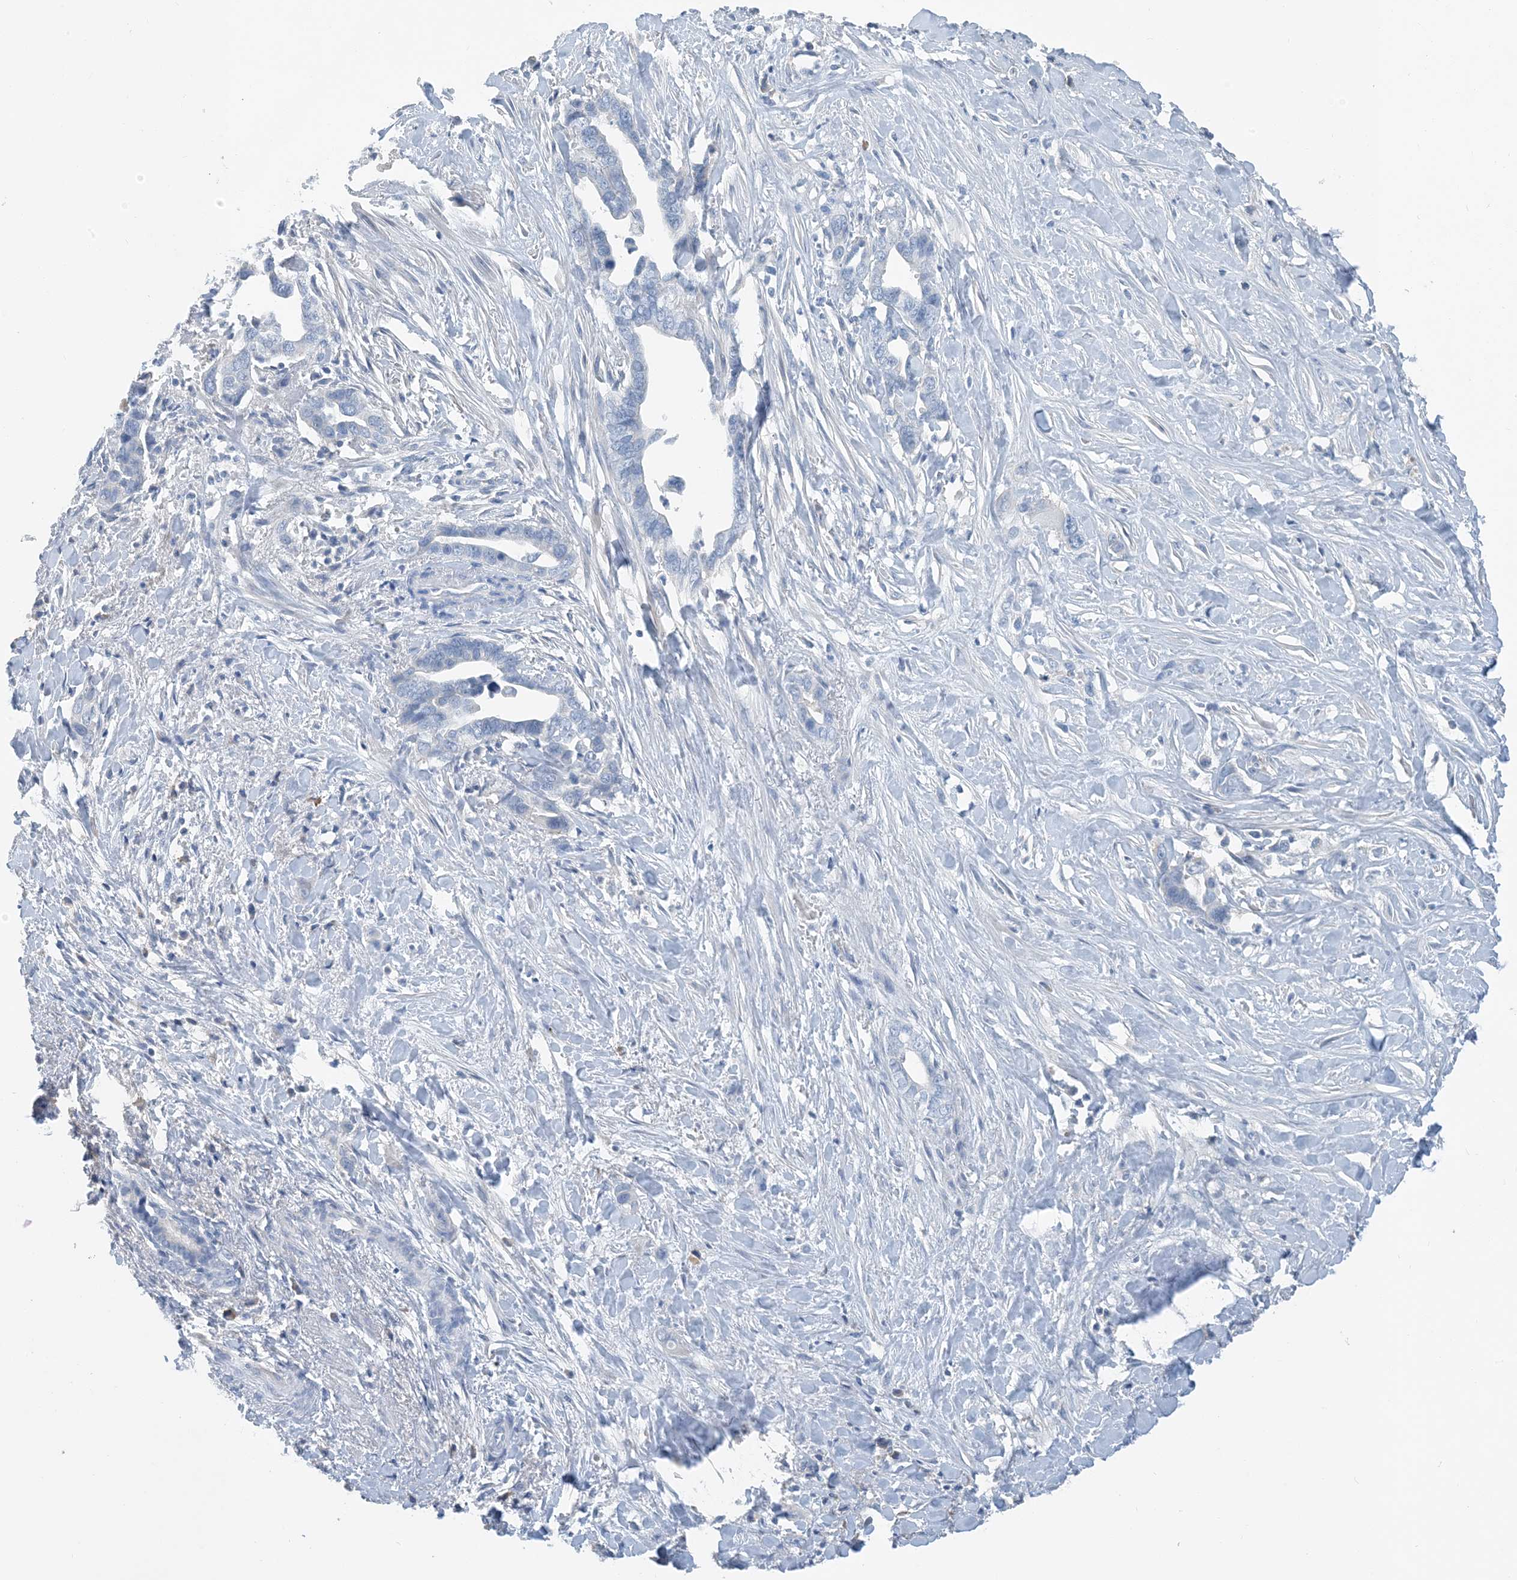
{"staining": {"intensity": "negative", "quantity": "none", "location": "none"}, "tissue": "liver cancer", "cell_type": "Tumor cells", "image_type": "cancer", "snomed": [{"axis": "morphology", "description": "Cholangiocarcinoma"}, {"axis": "topography", "description": "Liver"}], "caption": "High magnification brightfield microscopy of liver cancer stained with DAB (3,3'-diaminobenzidine) (brown) and counterstained with hematoxylin (blue): tumor cells show no significant staining.", "gene": "CTRL", "patient": {"sex": "female", "age": 79}}